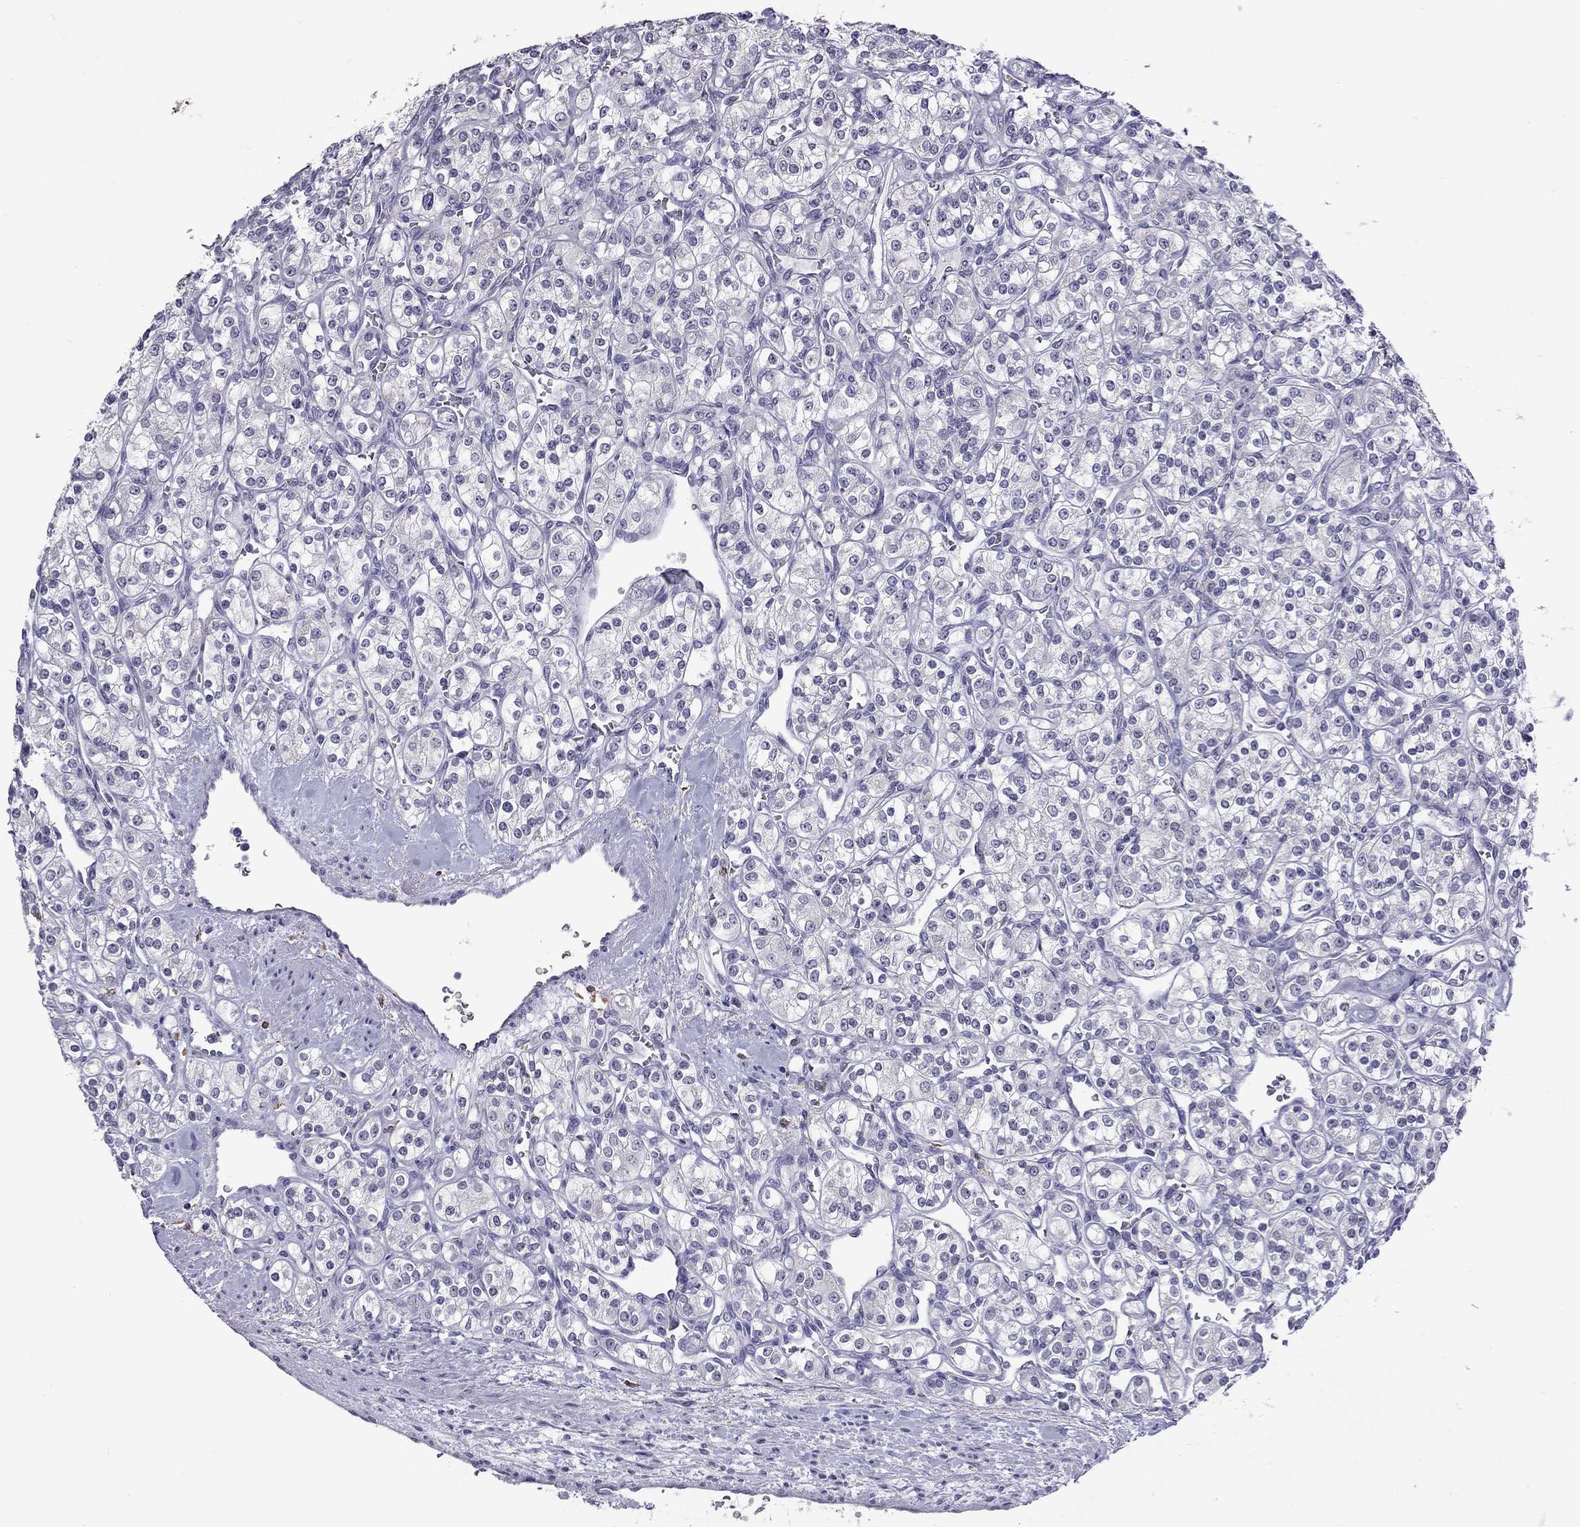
{"staining": {"intensity": "negative", "quantity": "none", "location": "none"}, "tissue": "renal cancer", "cell_type": "Tumor cells", "image_type": "cancer", "snomed": [{"axis": "morphology", "description": "Adenocarcinoma, NOS"}, {"axis": "topography", "description": "Kidney"}], "caption": "Immunohistochemistry (IHC) micrograph of renal cancer (adenocarcinoma) stained for a protein (brown), which displays no staining in tumor cells. (Stains: DAB immunohistochemistry with hematoxylin counter stain, Microscopy: brightfield microscopy at high magnification).", "gene": "PPP1R3A", "patient": {"sex": "male", "age": 77}}